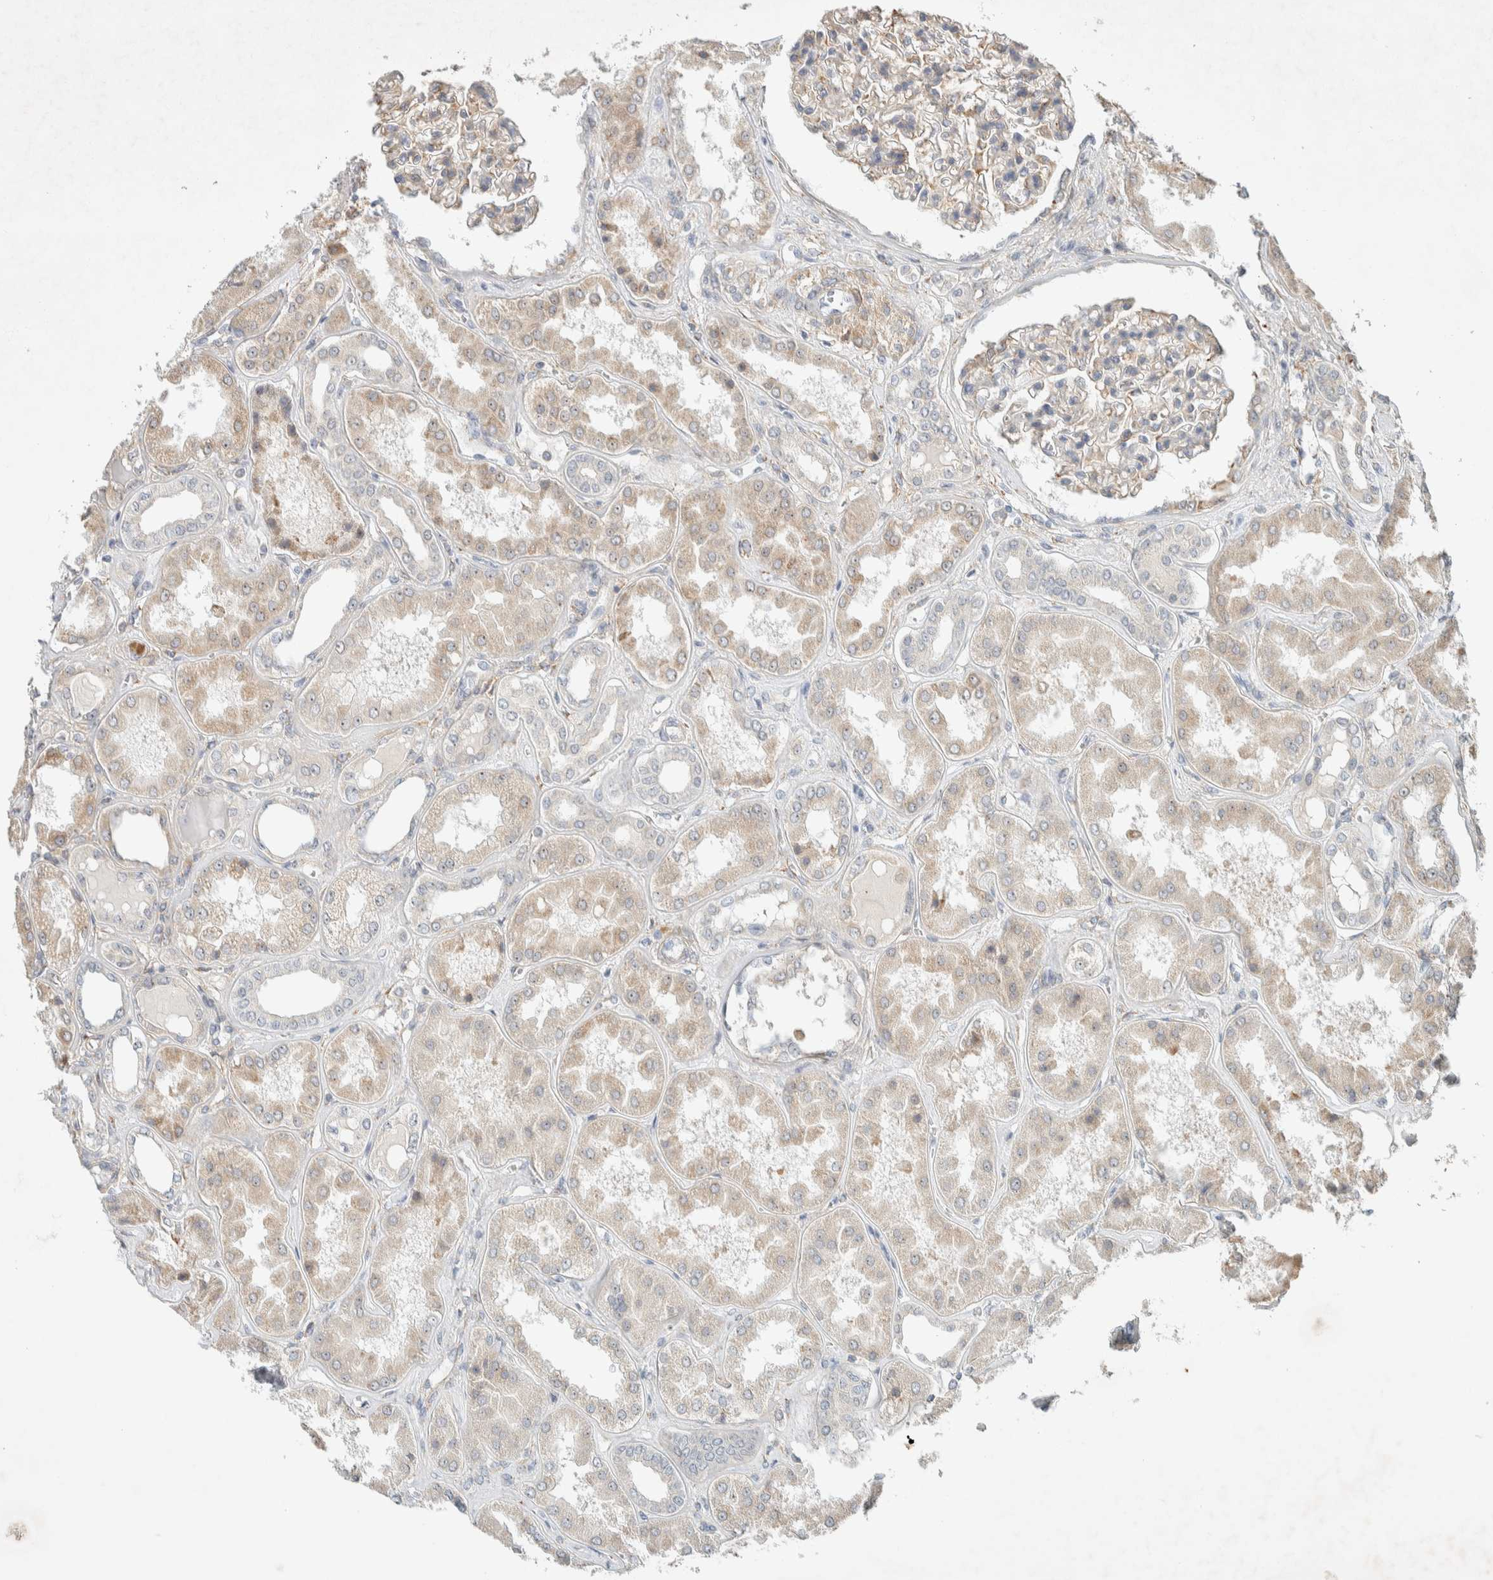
{"staining": {"intensity": "weak", "quantity": "25%-75%", "location": "cytoplasmic/membranous"}, "tissue": "kidney", "cell_type": "Cells in glomeruli", "image_type": "normal", "snomed": [{"axis": "morphology", "description": "Normal tissue, NOS"}, {"axis": "topography", "description": "Kidney"}], "caption": "Weak cytoplasmic/membranous expression for a protein is seen in about 25%-75% of cells in glomeruli of benign kidney using immunohistochemistry.", "gene": "KLHL40", "patient": {"sex": "female", "age": 56}}